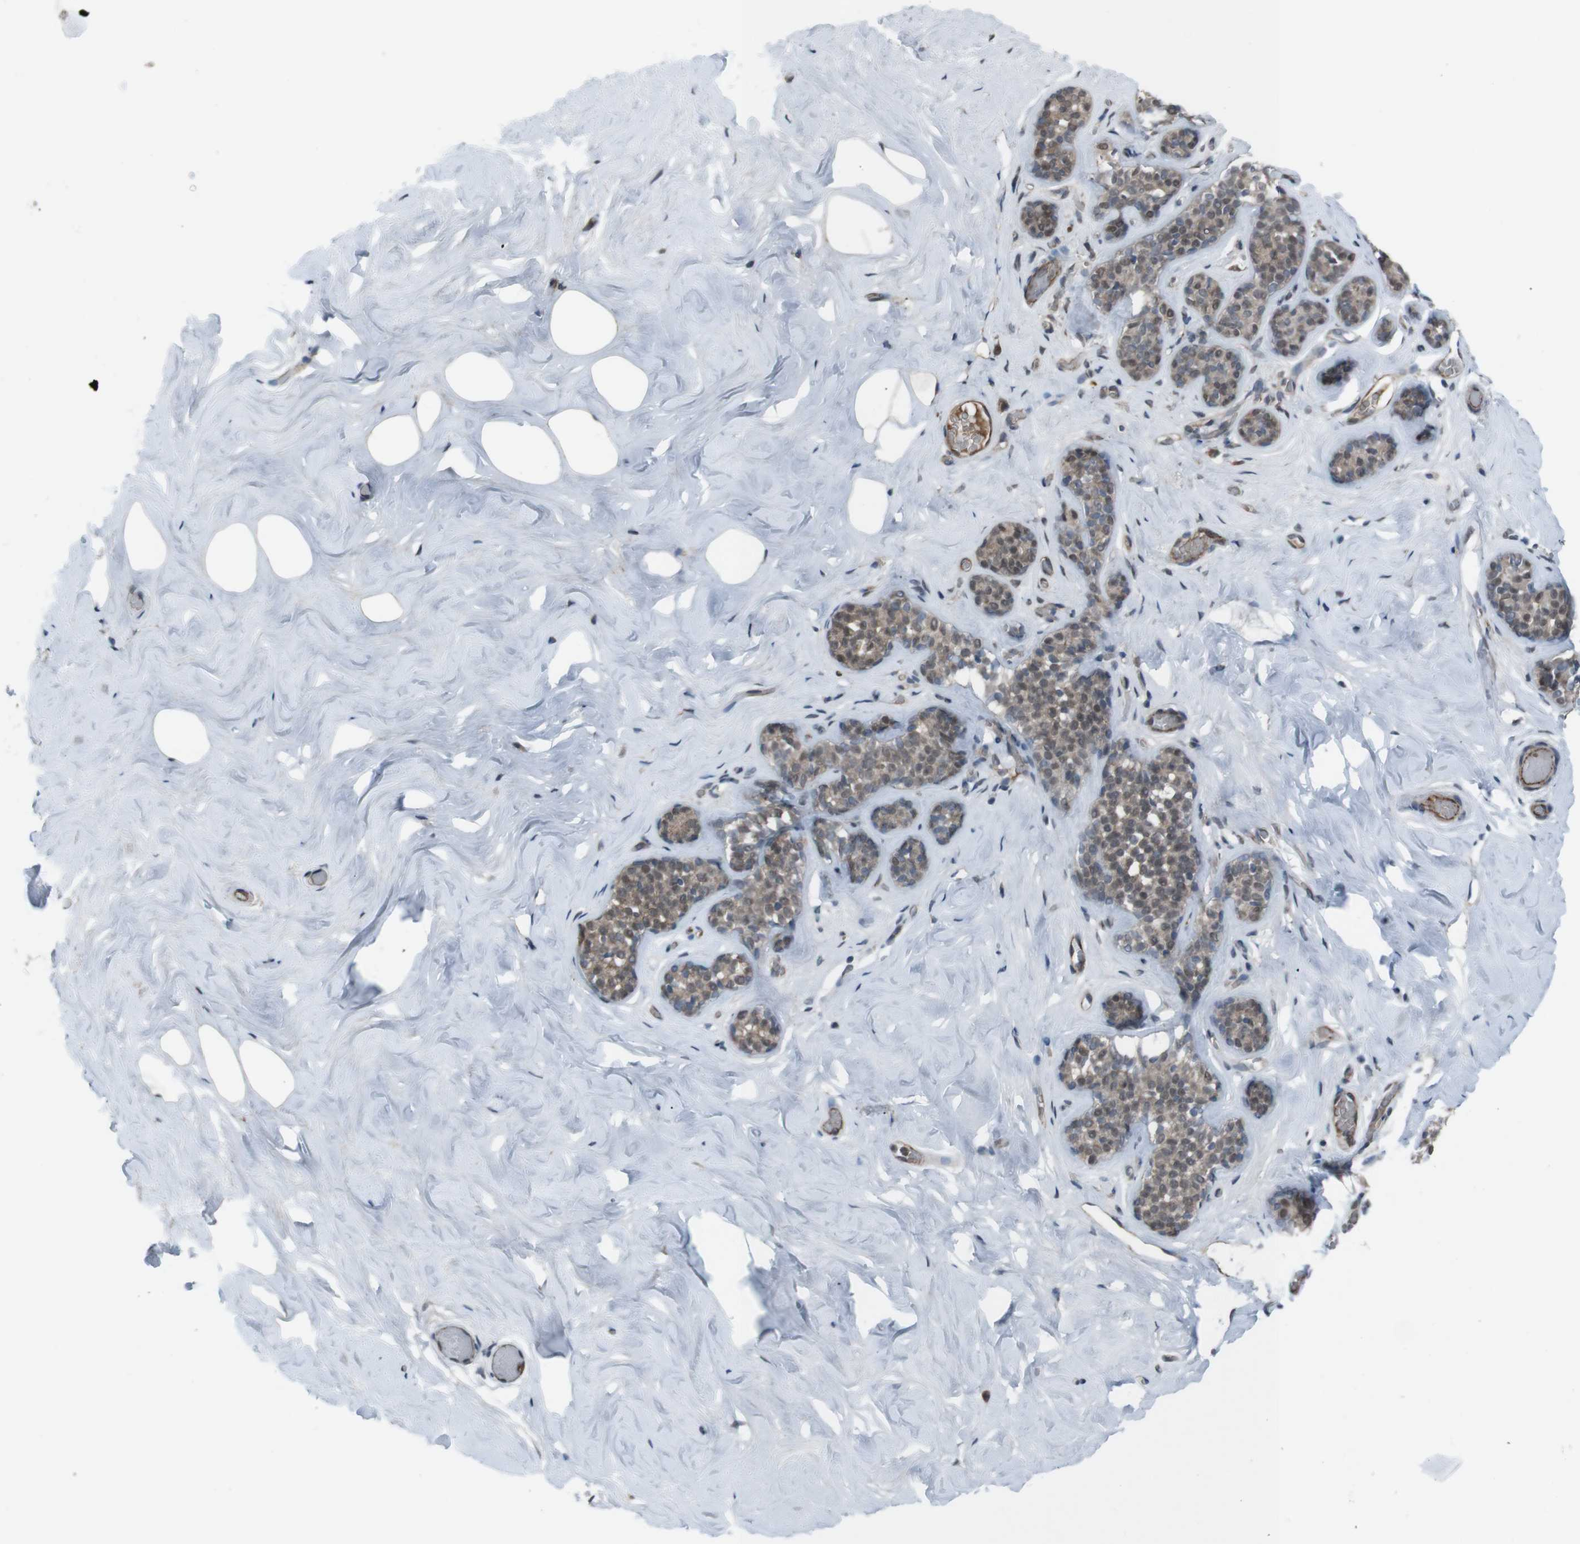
{"staining": {"intensity": "moderate", "quantity": ">75%", "location": "nuclear"}, "tissue": "breast", "cell_type": "Adipocytes", "image_type": "normal", "snomed": [{"axis": "morphology", "description": "Normal tissue, NOS"}, {"axis": "topography", "description": "Breast"}], "caption": "Approximately >75% of adipocytes in unremarkable breast exhibit moderate nuclear protein positivity as visualized by brown immunohistochemical staining.", "gene": "SS18L1", "patient": {"sex": "female", "age": 75}}